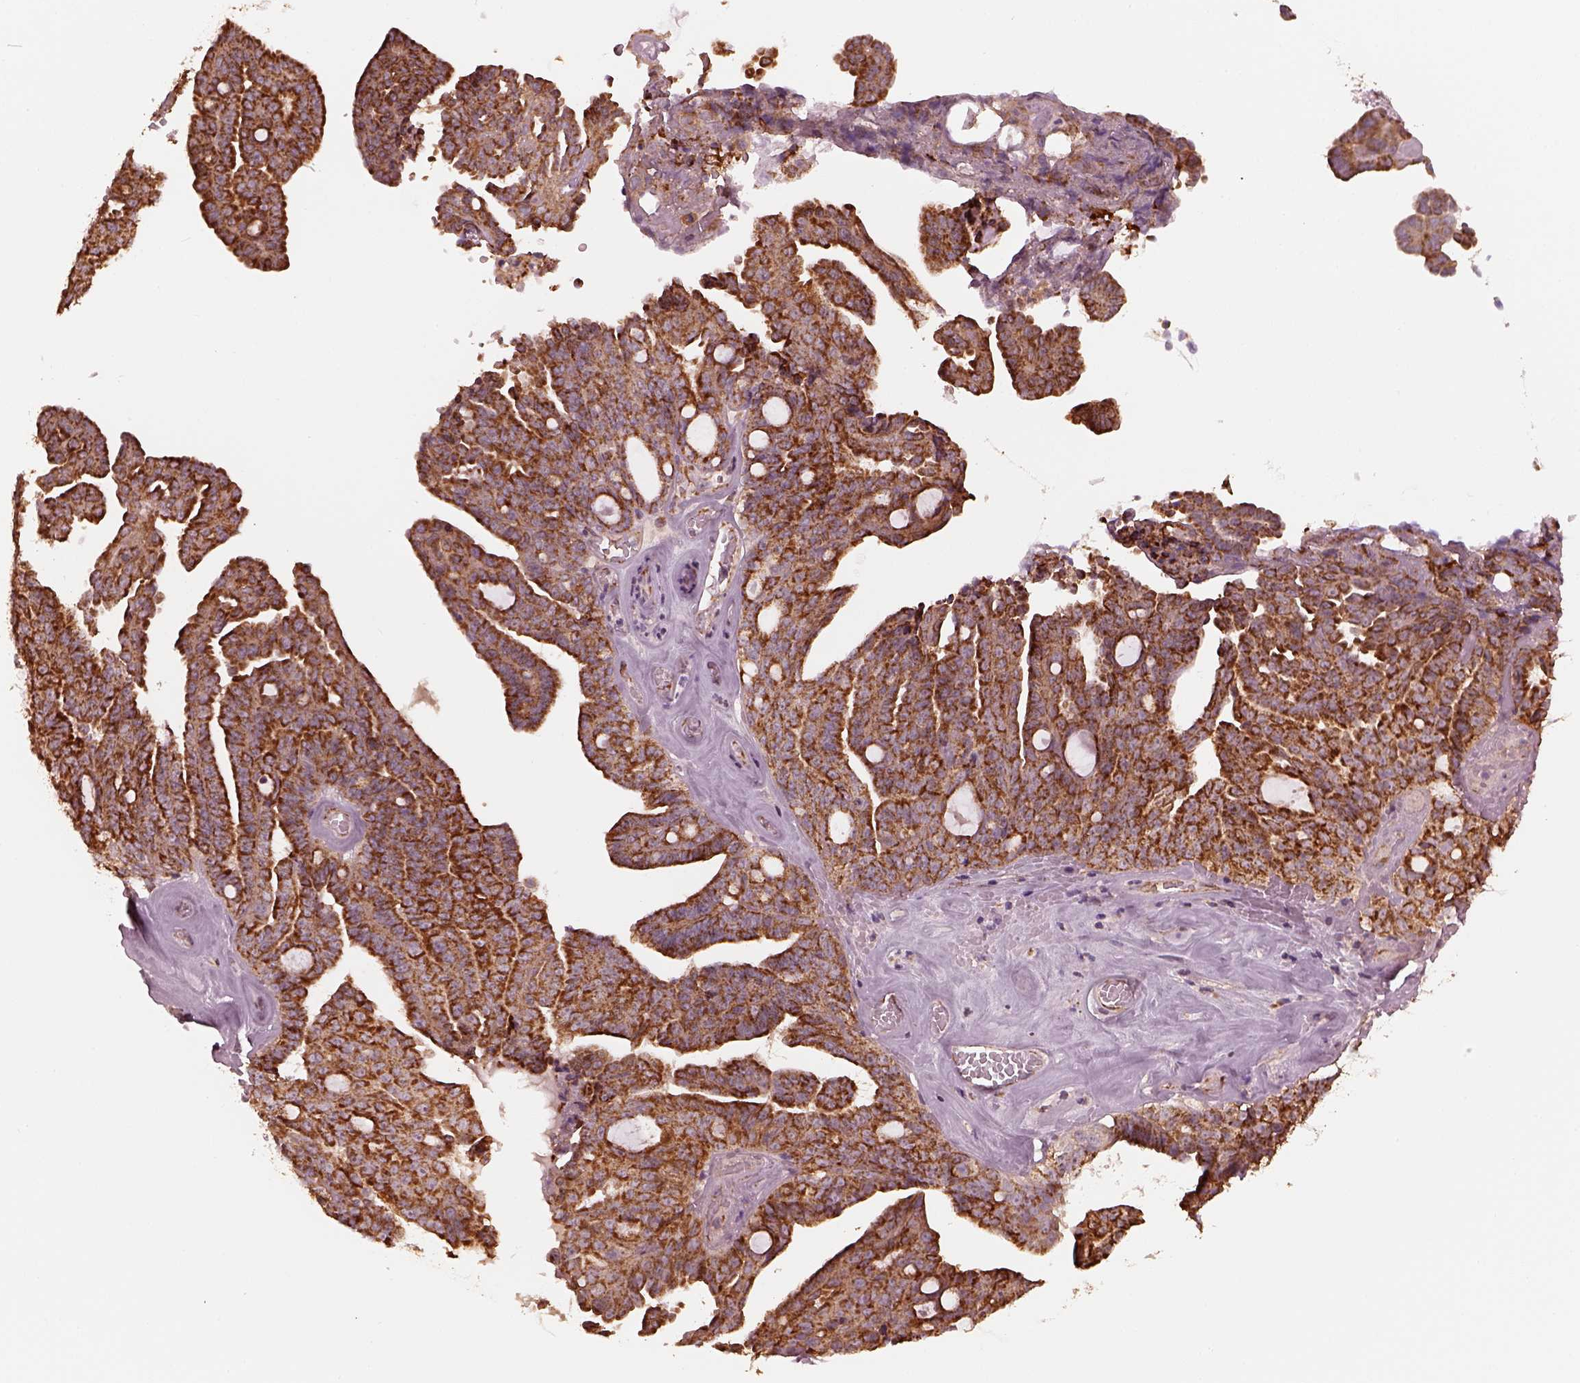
{"staining": {"intensity": "strong", "quantity": ">75%", "location": "cytoplasmic/membranous"}, "tissue": "ovarian cancer", "cell_type": "Tumor cells", "image_type": "cancer", "snomed": [{"axis": "morphology", "description": "Cystadenocarcinoma, serous, NOS"}, {"axis": "topography", "description": "Ovary"}], "caption": "Human ovarian serous cystadenocarcinoma stained for a protein (brown) shows strong cytoplasmic/membranous positive staining in approximately >75% of tumor cells.", "gene": "NDUFB10", "patient": {"sex": "female", "age": 71}}